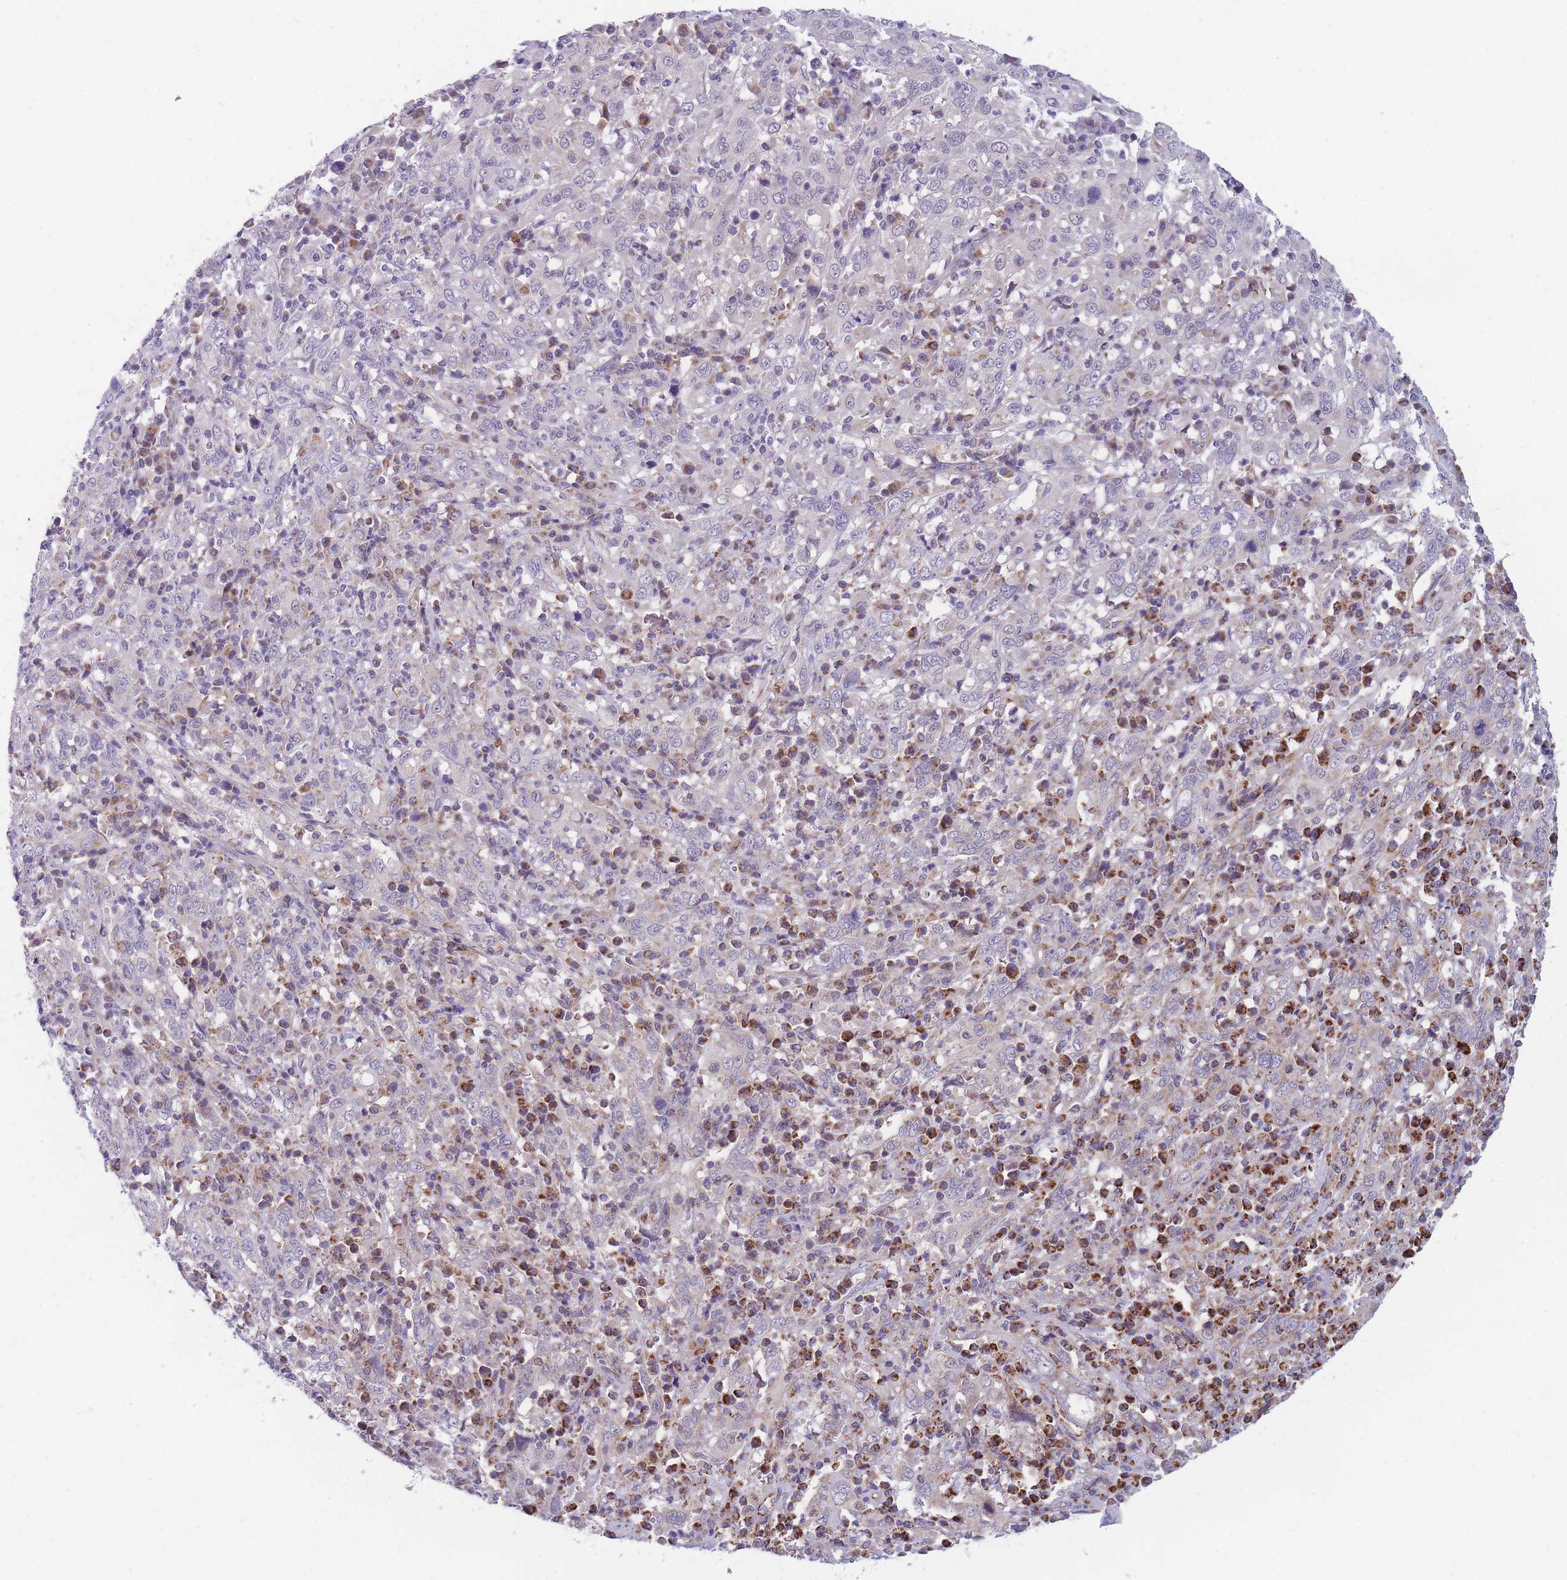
{"staining": {"intensity": "weak", "quantity": "<25%", "location": "cytoplasmic/membranous"}, "tissue": "cervical cancer", "cell_type": "Tumor cells", "image_type": "cancer", "snomed": [{"axis": "morphology", "description": "Squamous cell carcinoma, NOS"}, {"axis": "topography", "description": "Cervix"}], "caption": "Immunohistochemical staining of cervical cancer reveals no significant staining in tumor cells. (DAB immunohistochemistry (IHC) visualized using brightfield microscopy, high magnification).", "gene": "DDX49", "patient": {"sex": "female", "age": 46}}